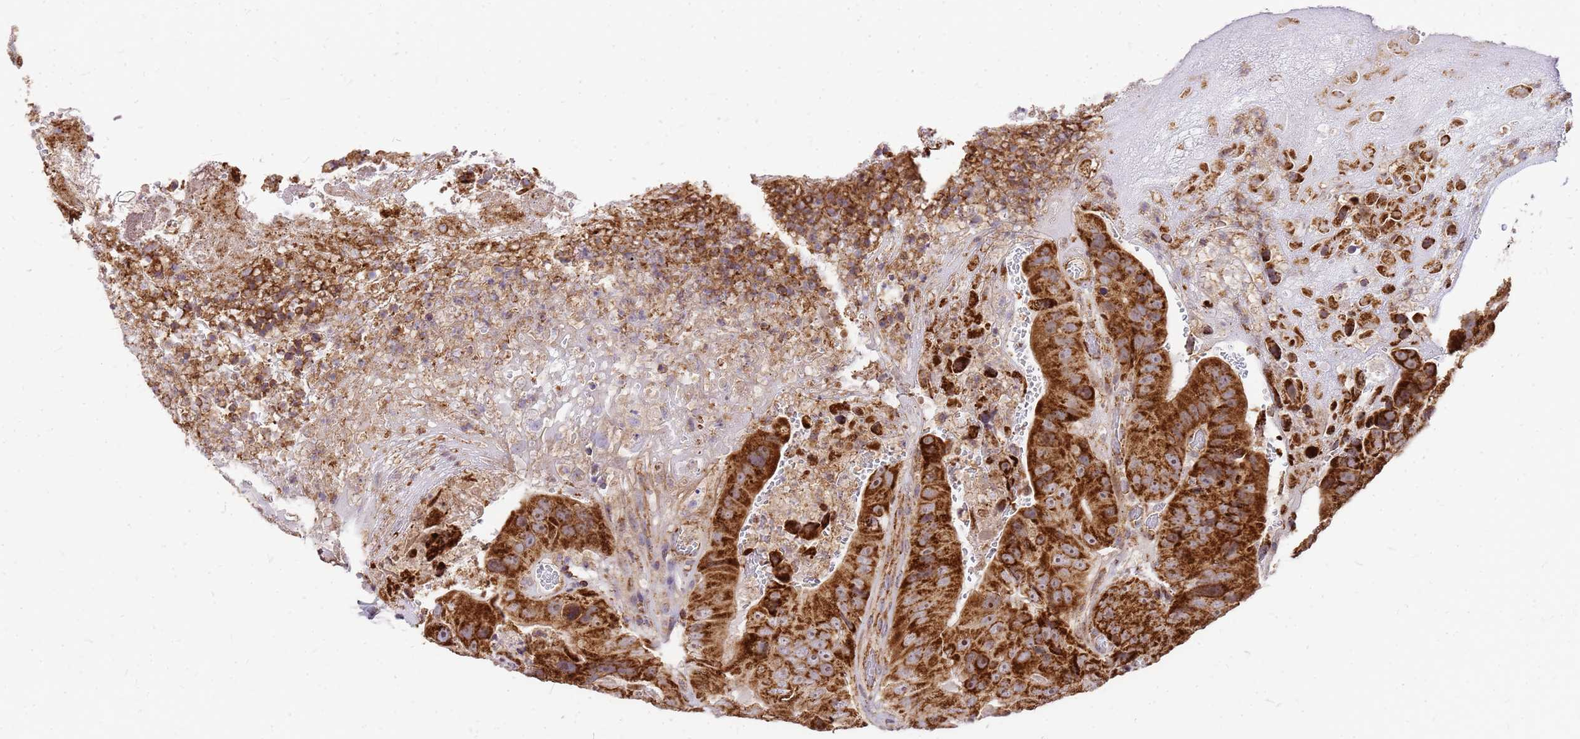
{"staining": {"intensity": "strong", "quantity": ">75%", "location": "cytoplasmic/membranous"}, "tissue": "colorectal cancer", "cell_type": "Tumor cells", "image_type": "cancer", "snomed": [{"axis": "morphology", "description": "Adenocarcinoma, NOS"}, {"axis": "topography", "description": "Colon"}], "caption": "DAB immunohistochemical staining of human colorectal adenocarcinoma shows strong cytoplasmic/membranous protein positivity in approximately >75% of tumor cells. The staining was performed using DAB (3,3'-diaminobenzidine), with brown indicating positive protein expression. Nuclei are stained blue with hematoxylin.", "gene": "MRPS26", "patient": {"sex": "female", "age": 86}}